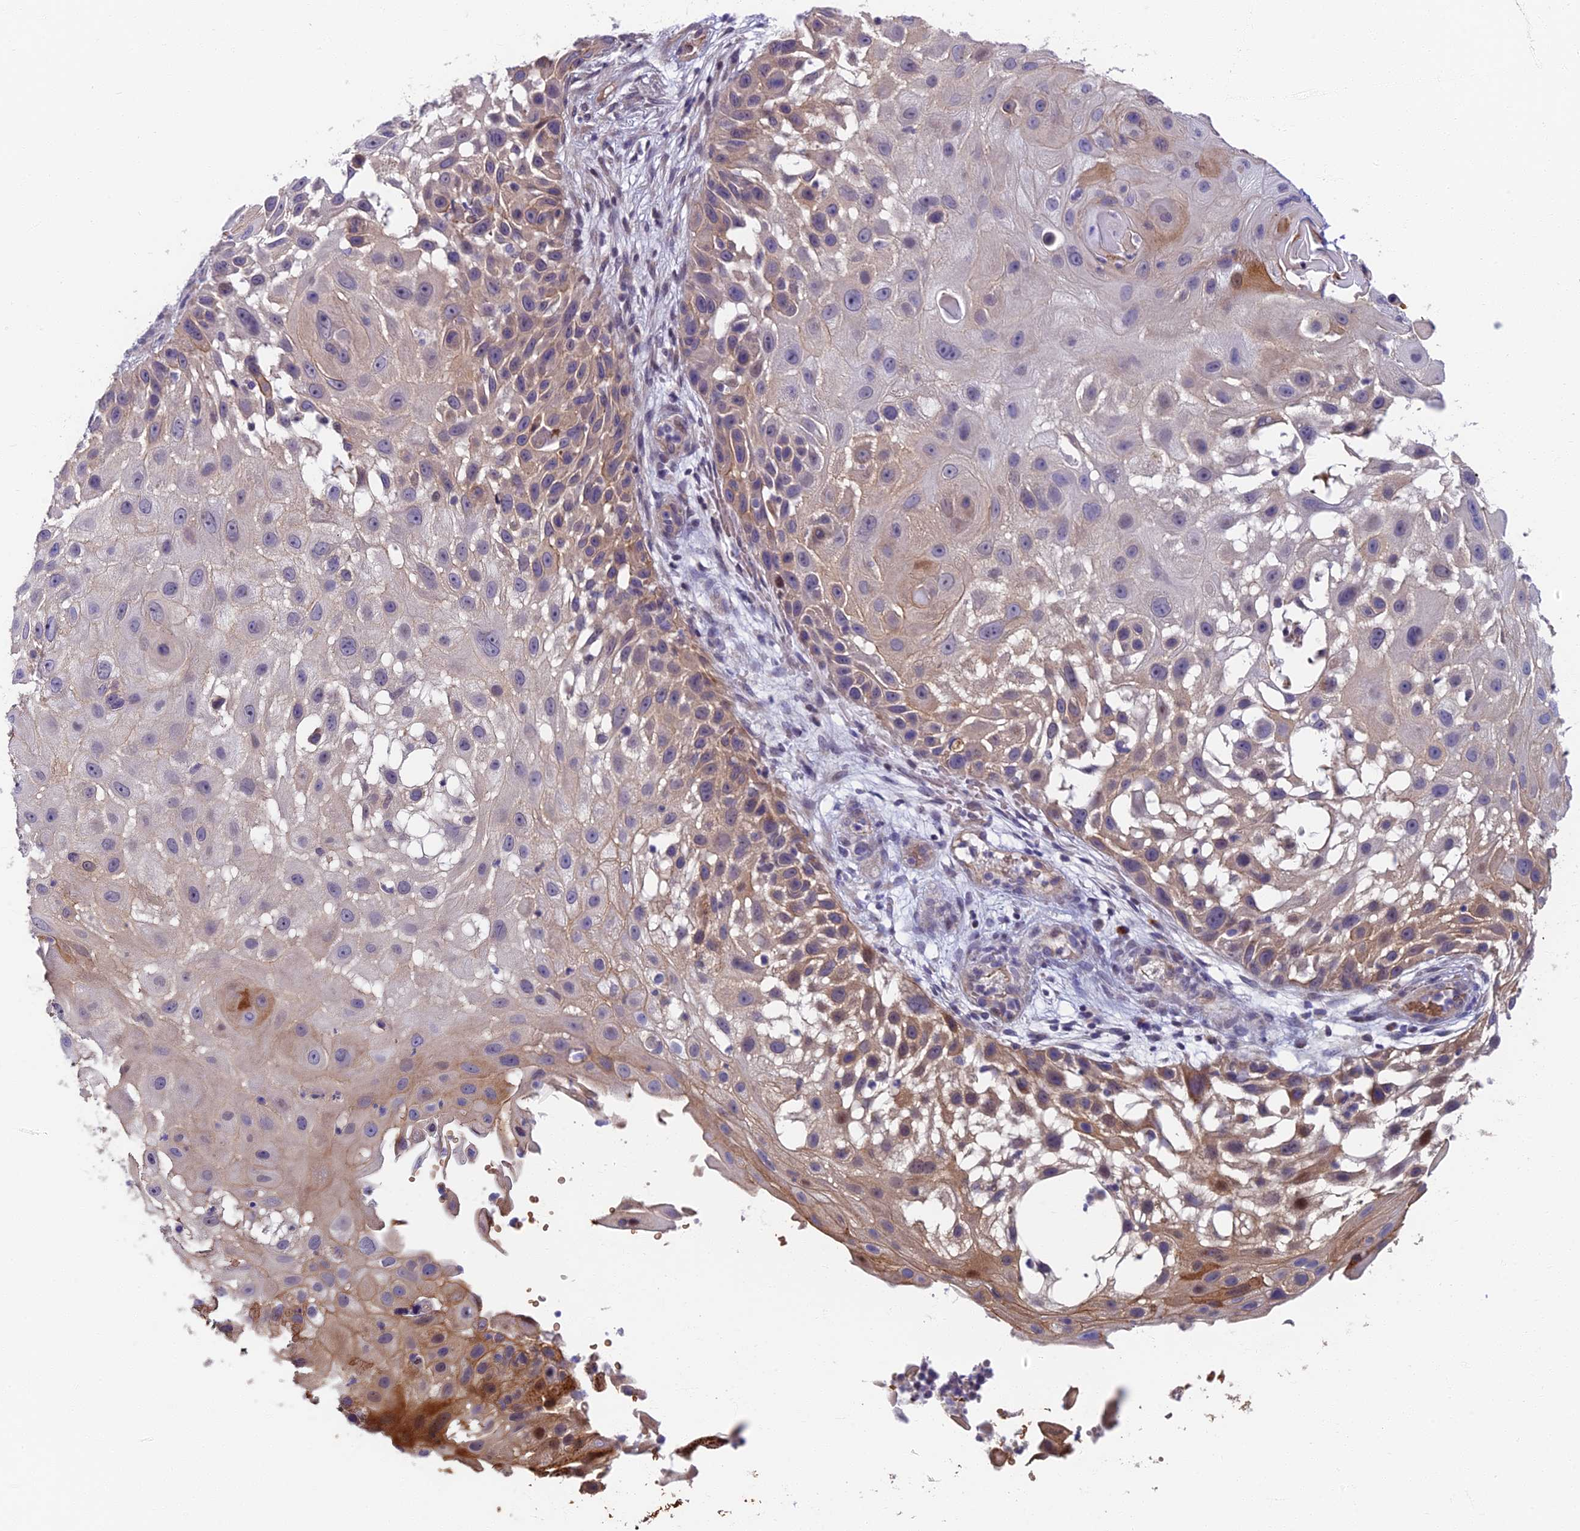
{"staining": {"intensity": "moderate", "quantity": "25%-75%", "location": "cytoplasmic/membranous"}, "tissue": "skin cancer", "cell_type": "Tumor cells", "image_type": "cancer", "snomed": [{"axis": "morphology", "description": "Squamous cell carcinoma, NOS"}, {"axis": "topography", "description": "Skin"}], "caption": "Protein expression analysis of human skin cancer (squamous cell carcinoma) reveals moderate cytoplasmic/membranous staining in about 25%-75% of tumor cells.", "gene": "RHBDL2", "patient": {"sex": "female", "age": 44}}